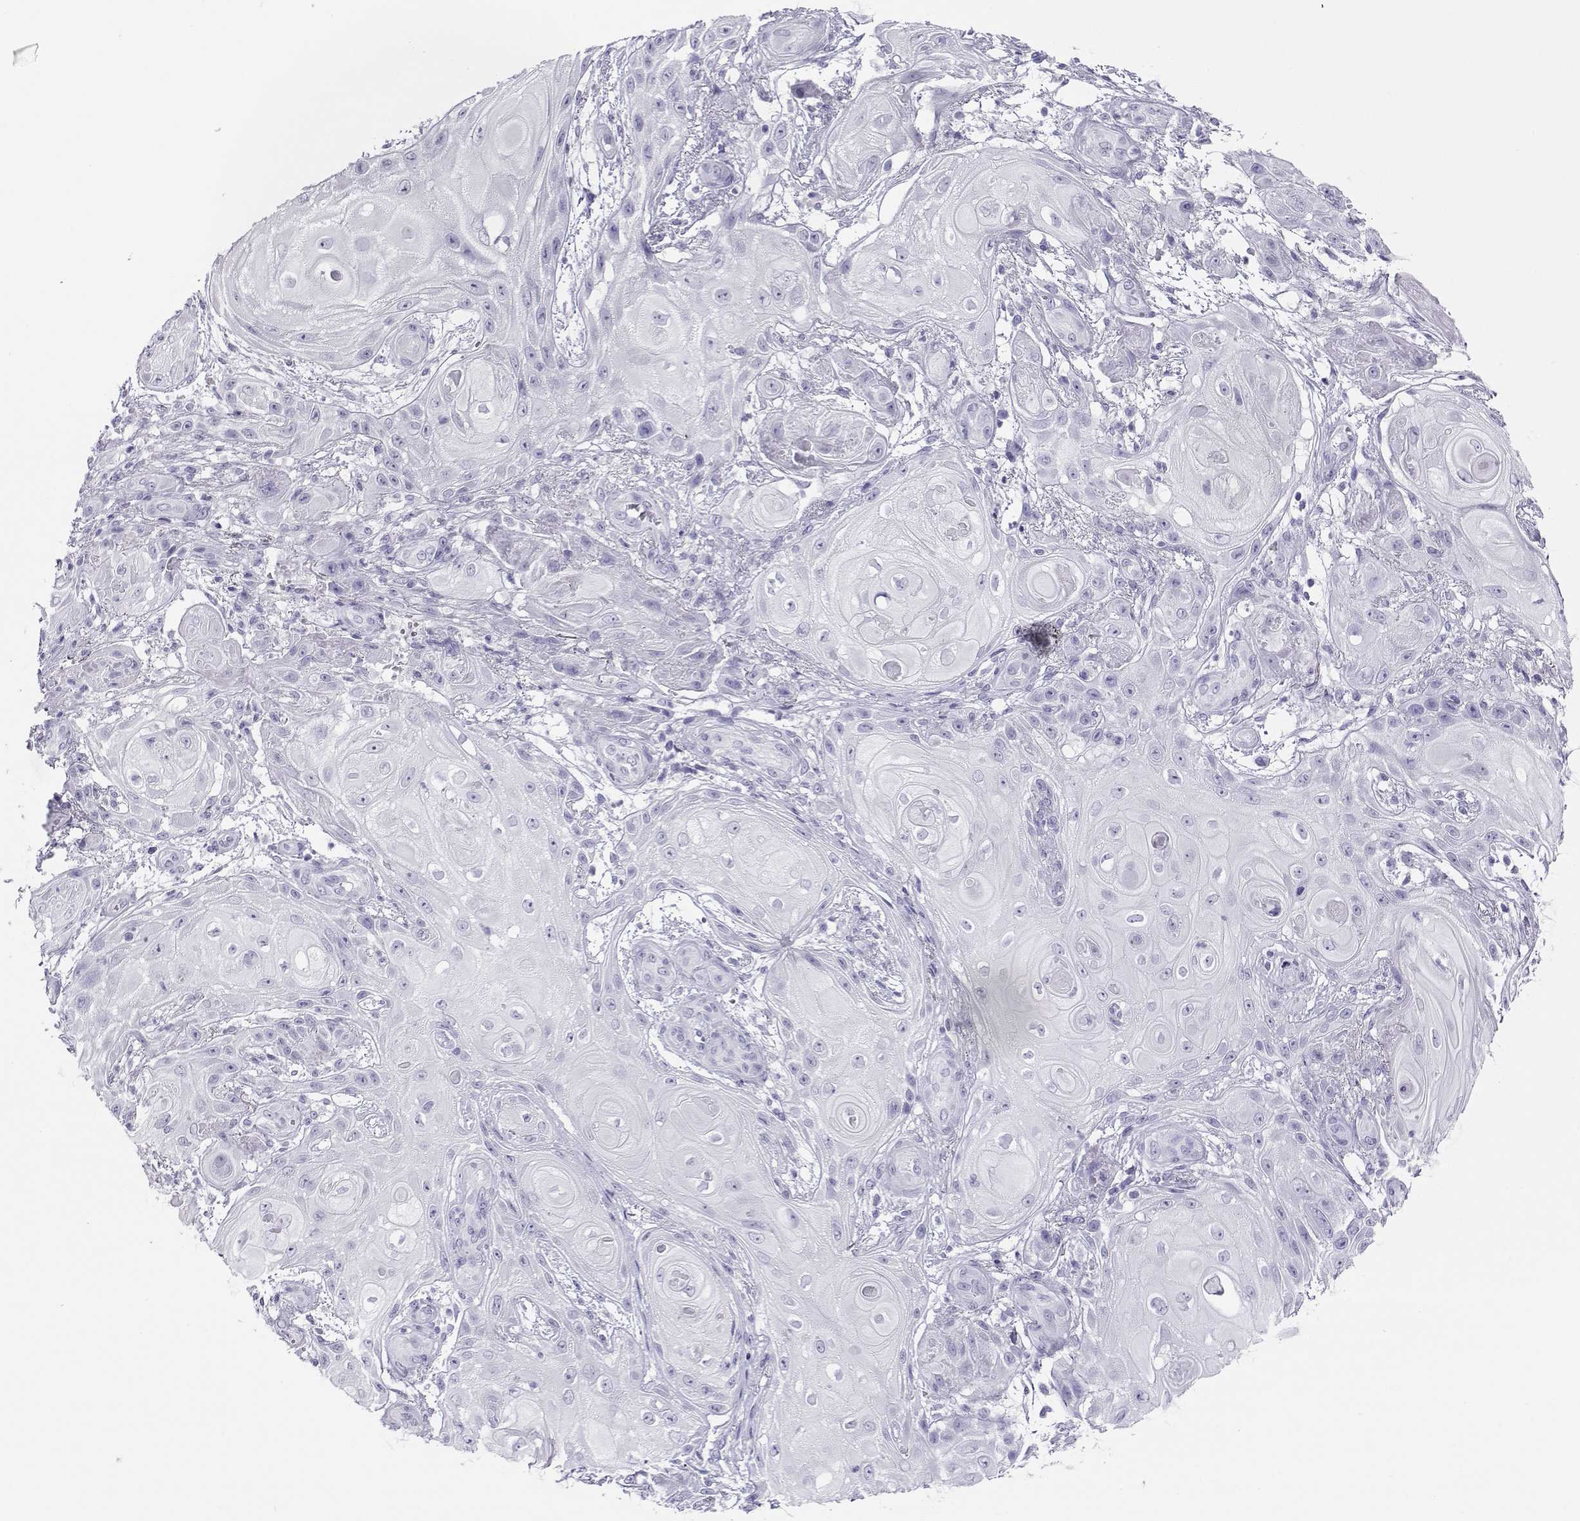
{"staining": {"intensity": "negative", "quantity": "none", "location": "none"}, "tissue": "skin cancer", "cell_type": "Tumor cells", "image_type": "cancer", "snomed": [{"axis": "morphology", "description": "Squamous cell carcinoma, NOS"}, {"axis": "topography", "description": "Skin"}], "caption": "A histopathology image of skin cancer (squamous cell carcinoma) stained for a protein displays no brown staining in tumor cells. The staining is performed using DAB (3,3'-diaminobenzidine) brown chromogen with nuclei counter-stained in using hematoxylin.", "gene": "RHOXF2", "patient": {"sex": "male", "age": 62}}